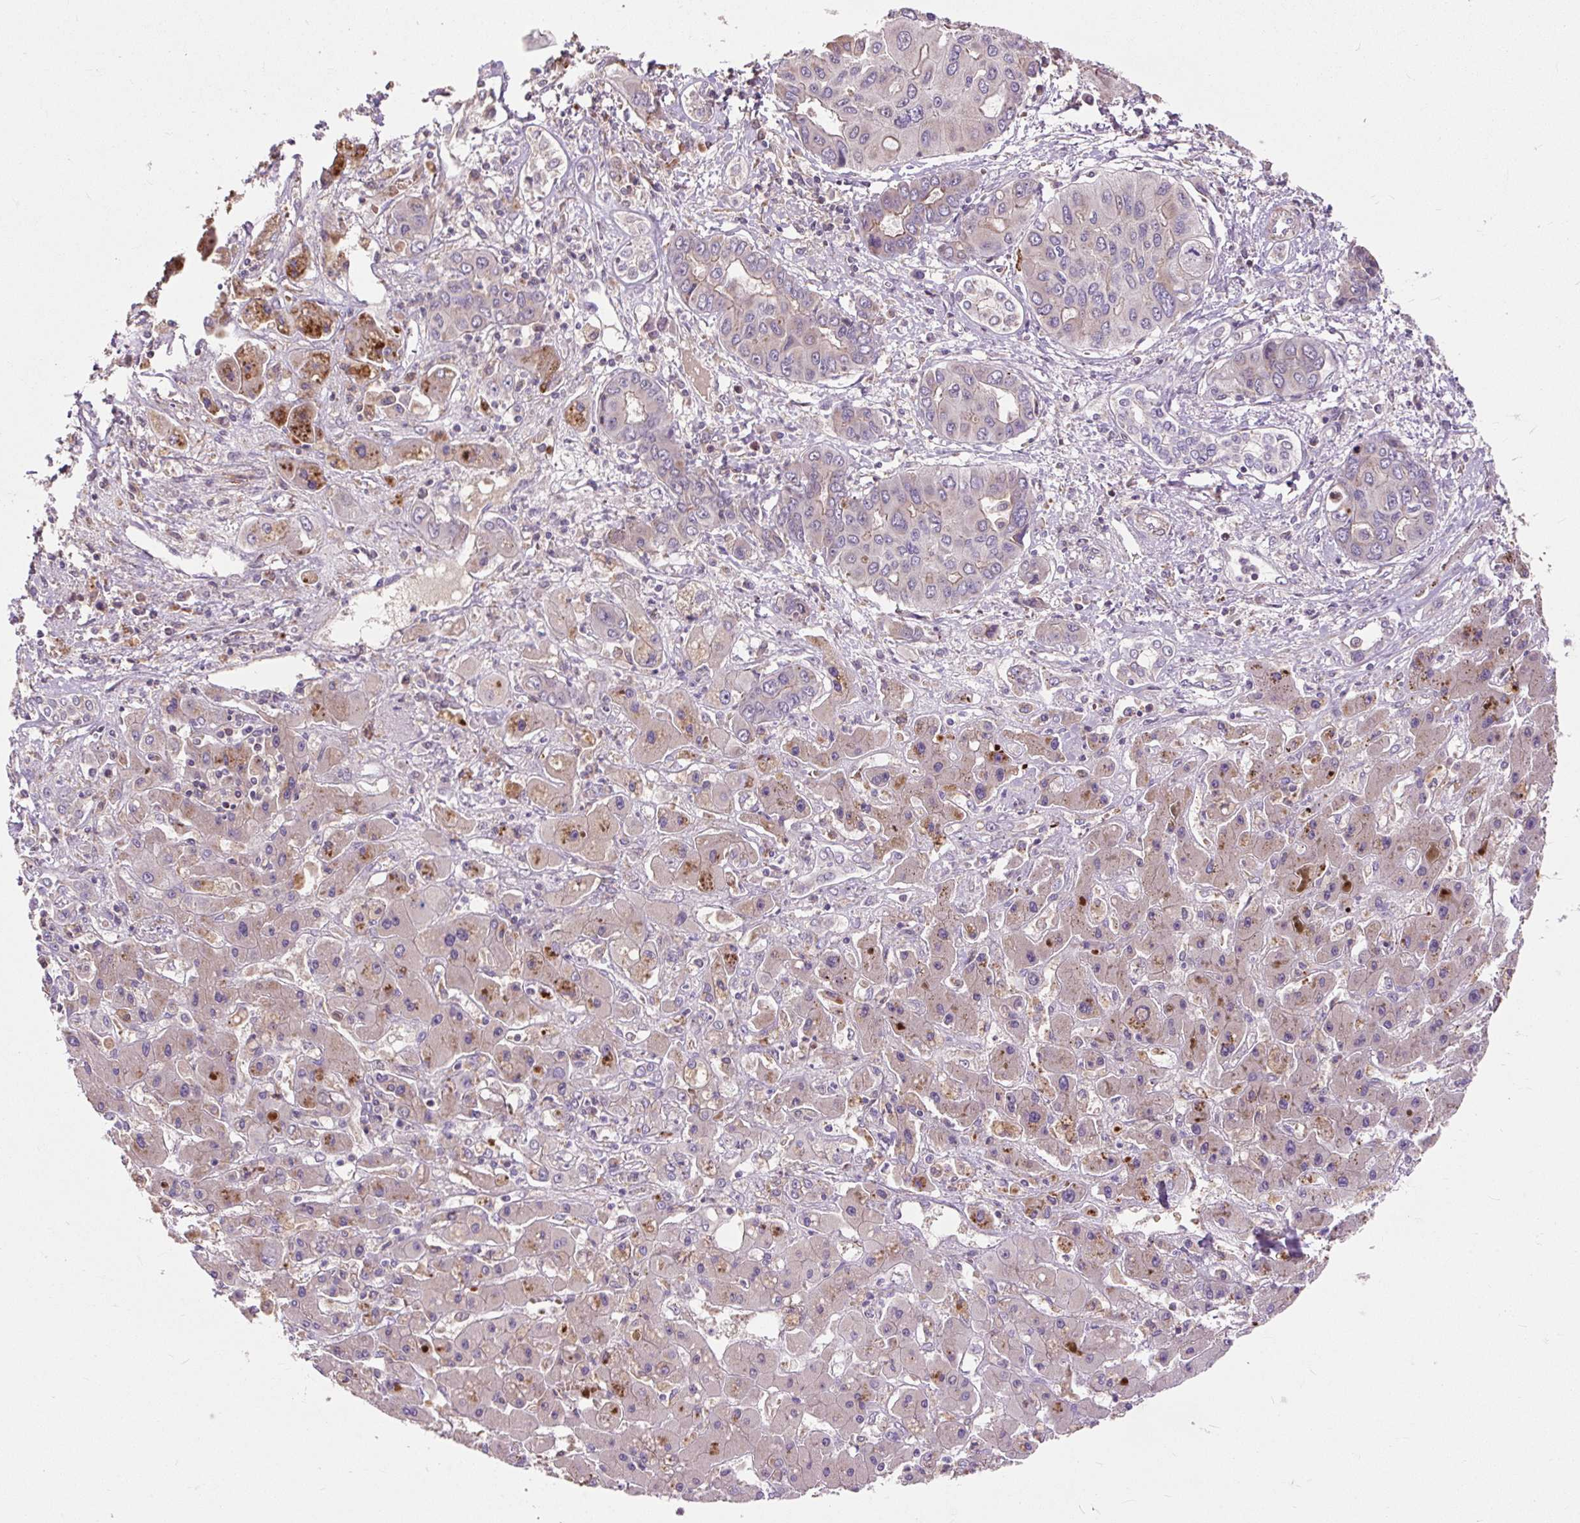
{"staining": {"intensity": "weak", "quantity": "<25%", "location": "cytoplasmic/membranous"}, "tissue": "liver cancer", "cell_type": "Tumor cells", "image_type": "cancer", "snomed": [{"axis": "morphology", "description": "Cholangiocarcinoma"}, {"axis": "topography", "description": "Liver"}], "caption": "Immunohistochemistry of human liver cholangiocarcinoma demonstrates no staining in tumor cells.", "gene": "PRIMPOL", "patient": {"sex": "male", "age": 67}}